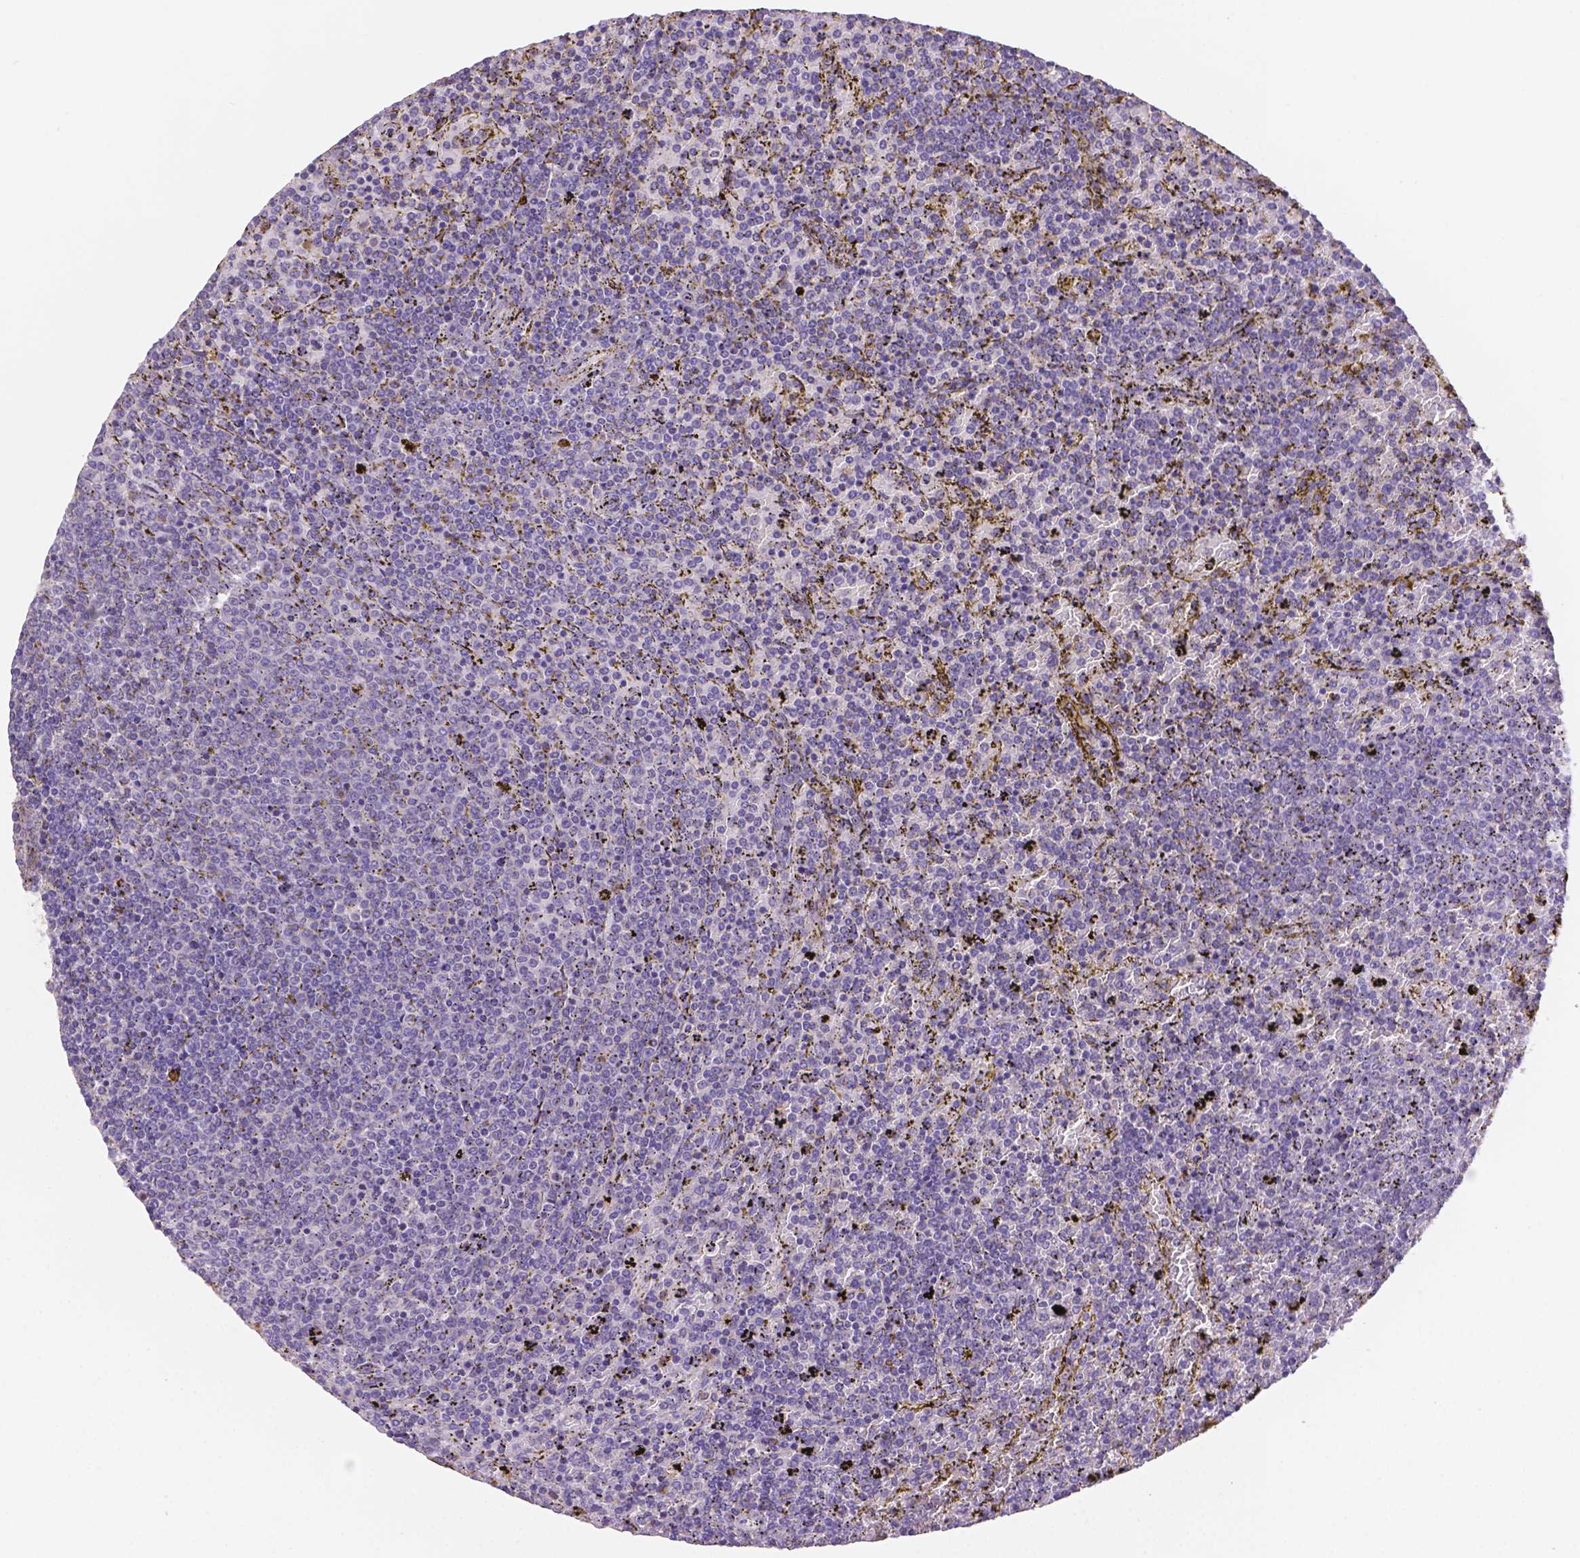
{"staining": {"intensity": "negative", "quantity": "none", "location": "none"}, "tissue": "lymphoma", "cell_type": "Tumor cells", "image_type": "cancer", "snomed": [{"axis": "morphology", "description": "Malignant lymphoma, non-Hodgkin's type, Low grade"}, {"axis": "topography", "description": "Spleen"}], "caption": "Tumor cells show no significant protein expression in low-grade malignant lymphoma, non-Hodgkin's type.", "gene": "NXPE2", "patient": {"sex": "female", "age": 77}}